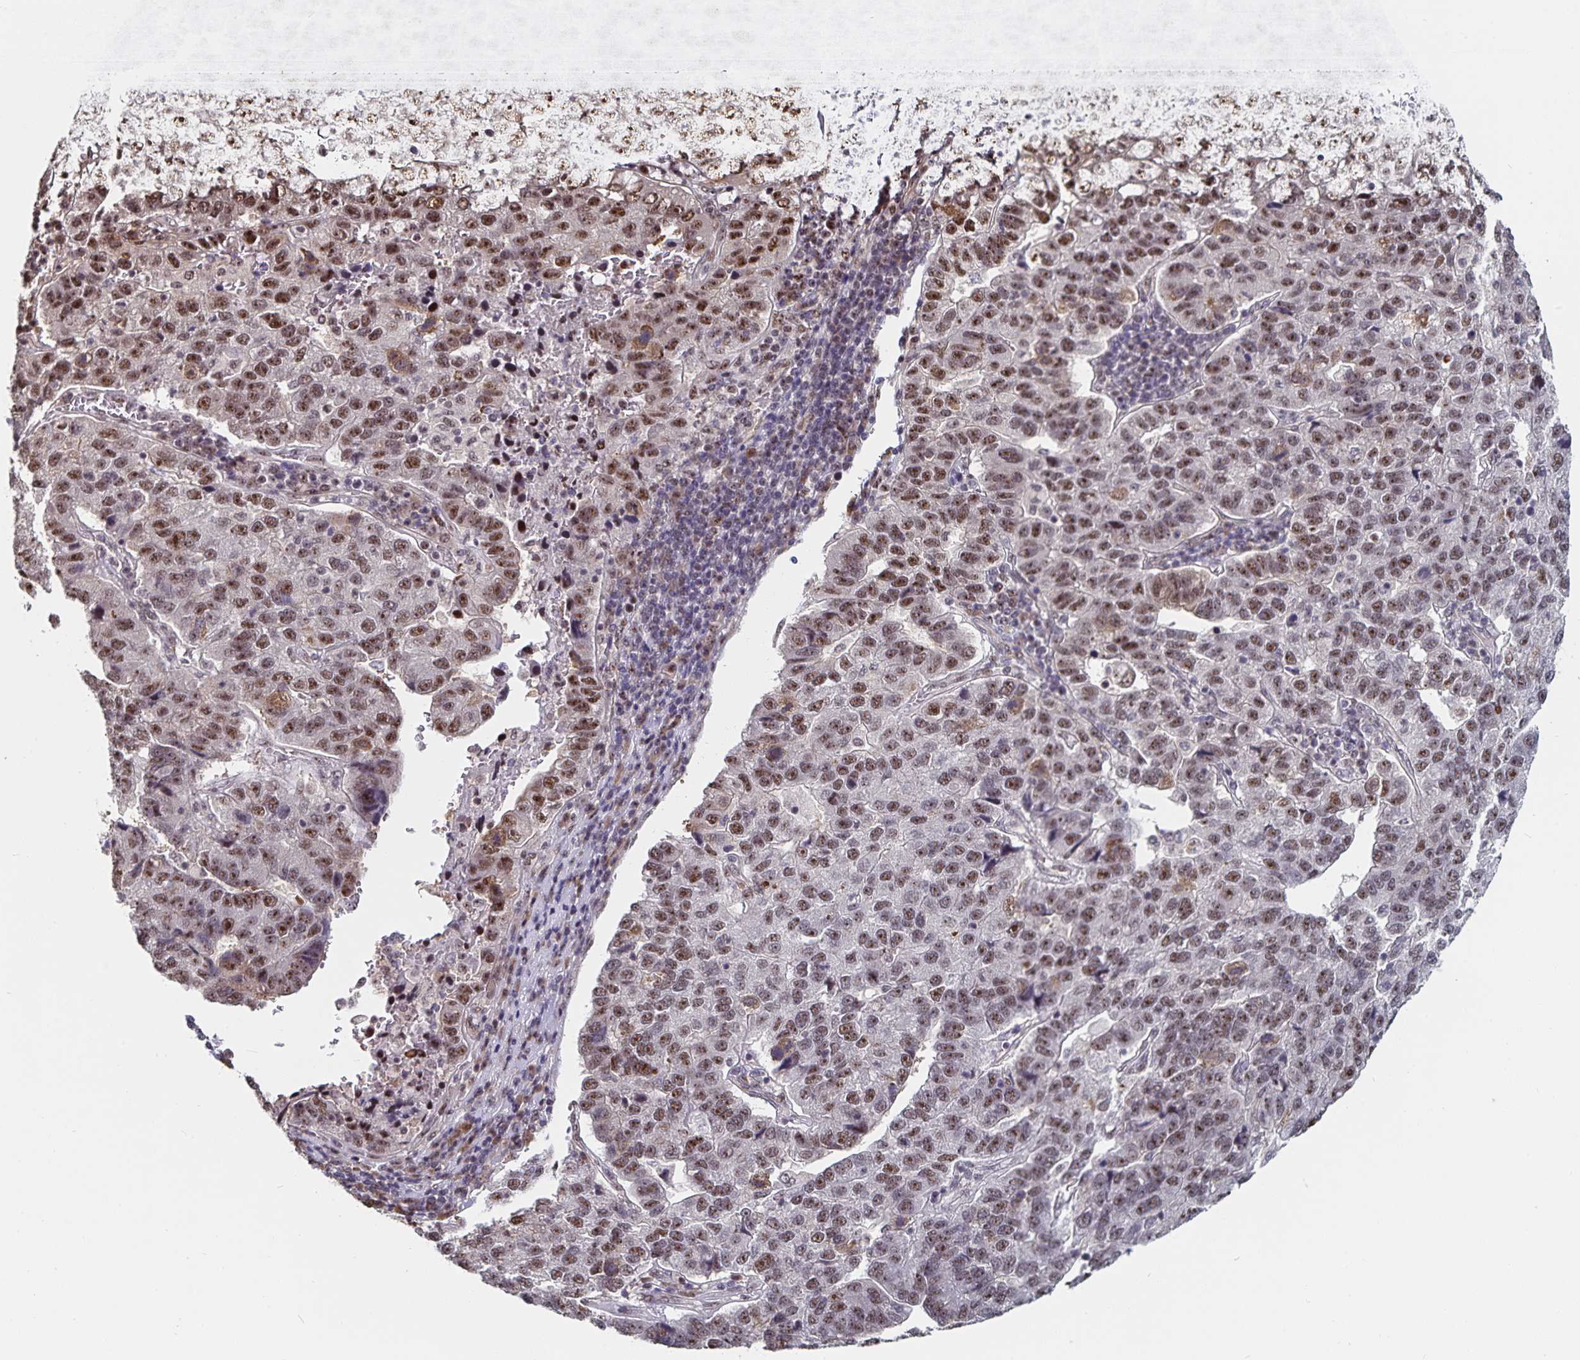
{"staining": {"intensity": "moderate", "quantity": "25%-75%", "location": "nuclear"}, "tissue": "pancreatic cancer", "cell_type": "Tumor cells", "image_type": "cancer", "snomed": [{"axis": "morphology", "description": "Adenocarcinoma, NOS"}, {"axis": "topography", "description": "Pancreas"}], "caption": "There is medium levels of moderate nuclear expression in tumor cells of pancreatic adenocarcinoma, as demonstrated by immunohistochemical staining (brown color).", "gene": "LAS1L", "patient": {"sex": "female", "age": 61}}